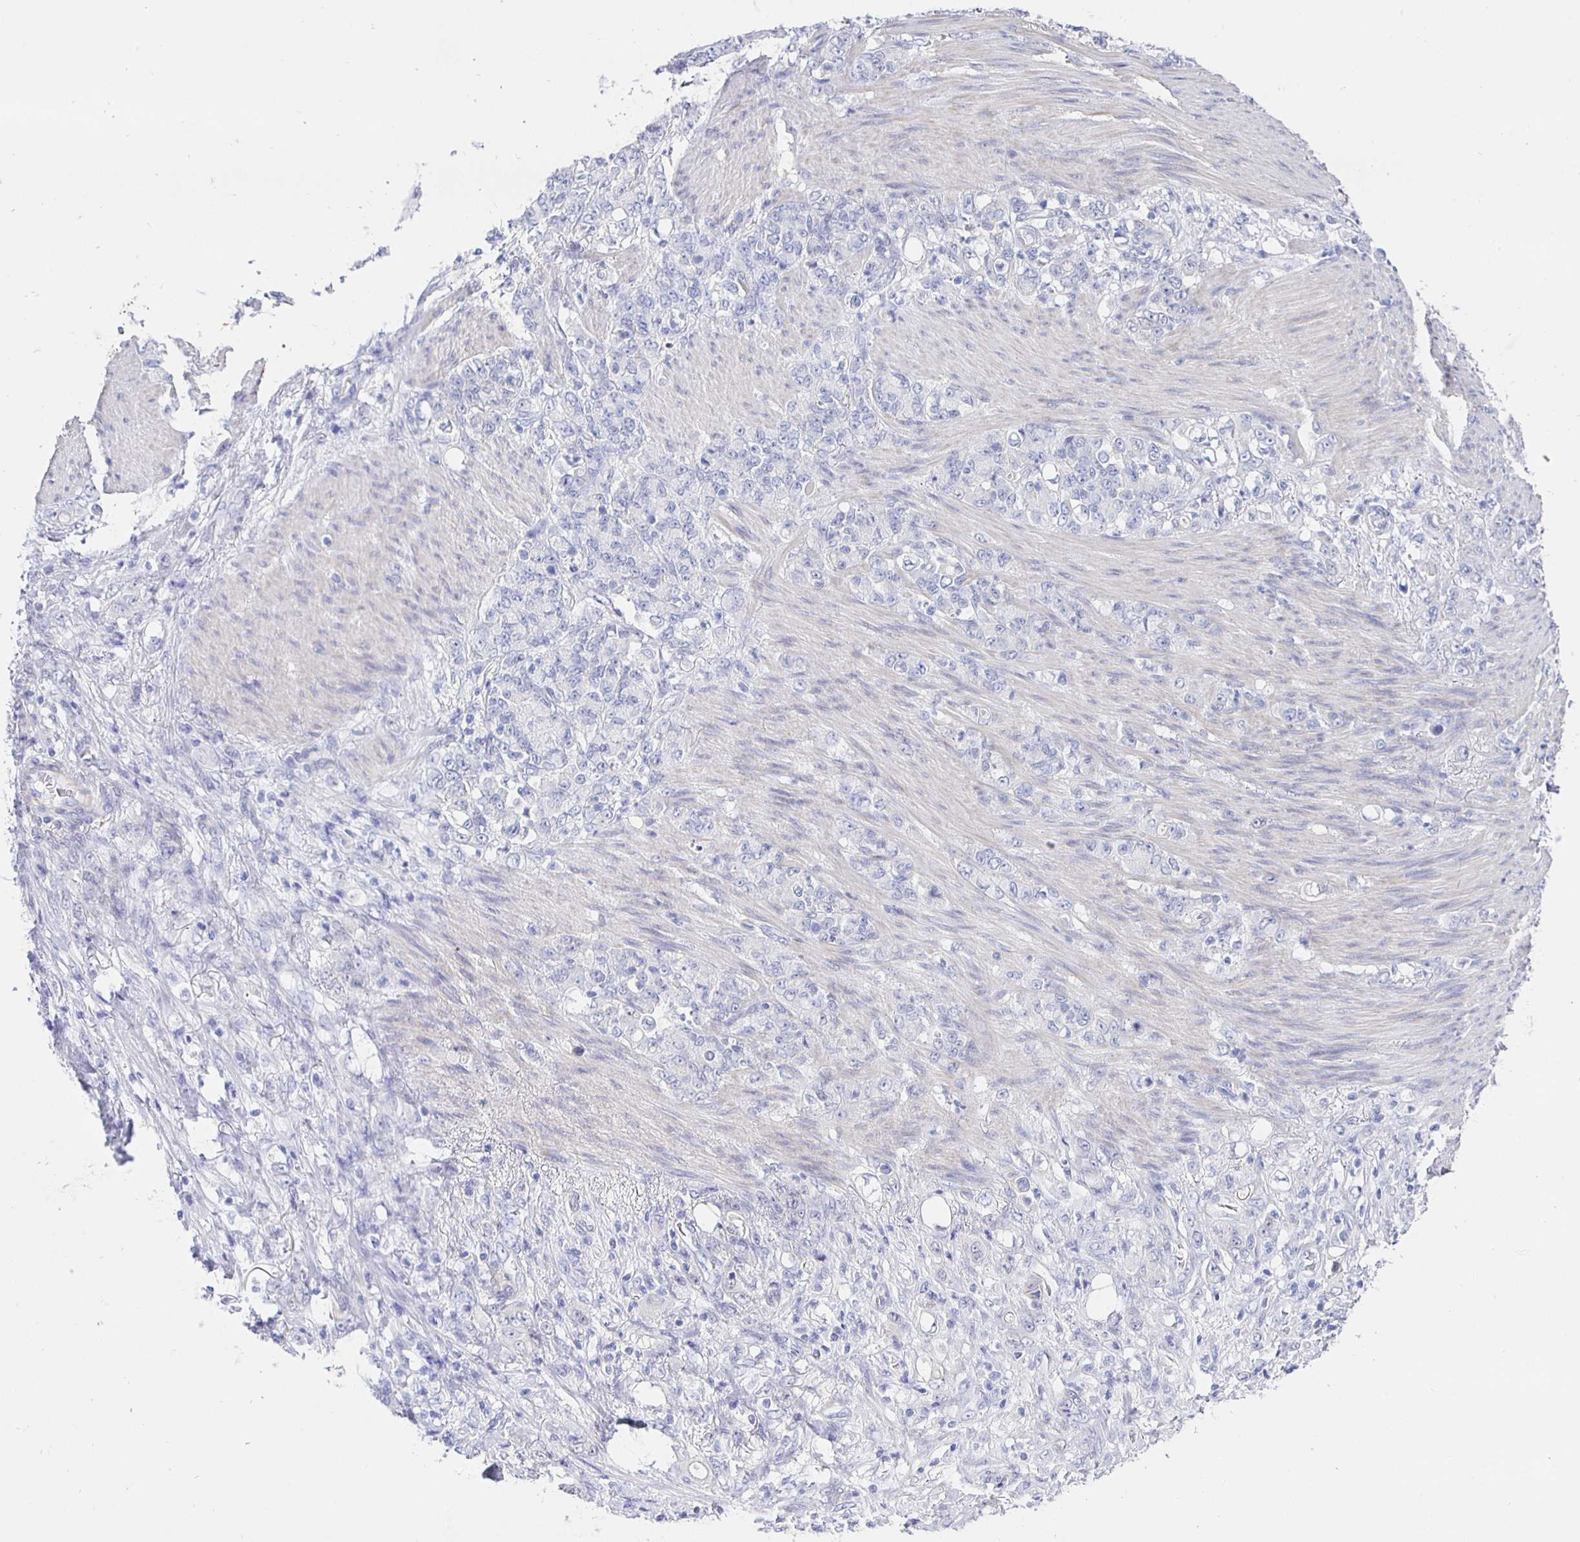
{"staining": {"intensity": "negative", "quantity": "none", "location": "none"}, "tissue": "stomach cancer", "cell_type": "Tumor cells", "image_type": "cancer", "snomed": [{"axis": "morphology", "description": "Adenocarcinoma, NOS"}, {"axis": "topography", "description": "Stomach"}], "caption": "This is an immunohistochemistry photomicrograph of adenocarcinoma (stomach). There is no expression in tumor cells.", "gene": "HSPA4L", "patient": {"sex": "female", "age": 79}}